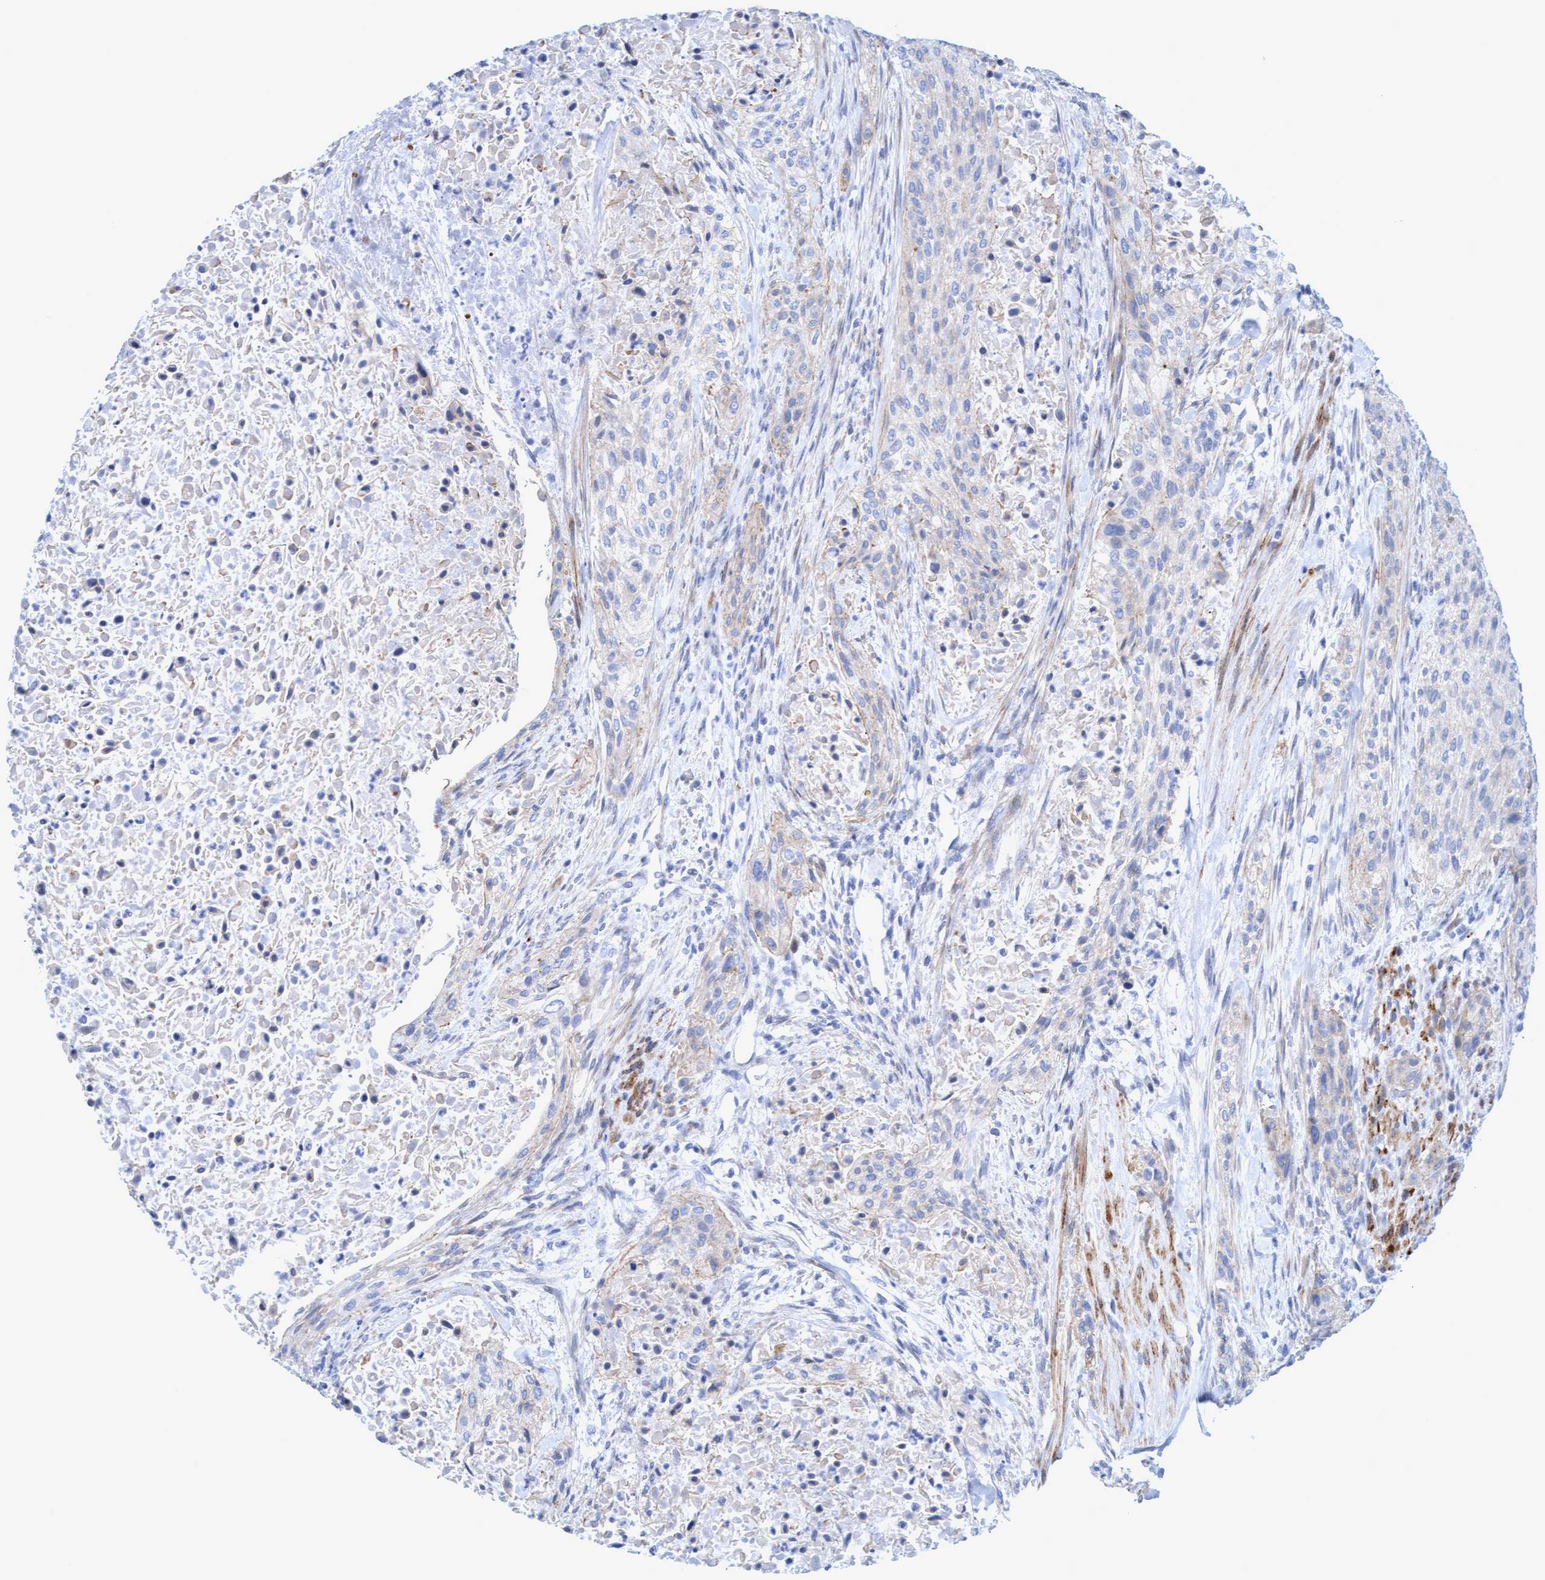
{"staining": {"intensity": "negative", "quantity": "none", "location": "none"}, "tissue": "urothelial cancer", "cell_type": "Tumor cells", "image_type": "cancer", "snomed": [{"axis": "morphology", "description": "Urothelial carcinoma, Low grade"}, {"axis": "morphology", "description": "Urothelial carcinoma, High grade"}, {"axis": "topography", "description": "Urinary bladder"}], "caption": "A high-resolution histopathology image shows immunohistochemistry staining of urothelial carcinoma (low-grade), which exhibits no significant expression in tumor cells.", "gene": "MTFR1", "patient": {"sex": "male", "age": 35}}